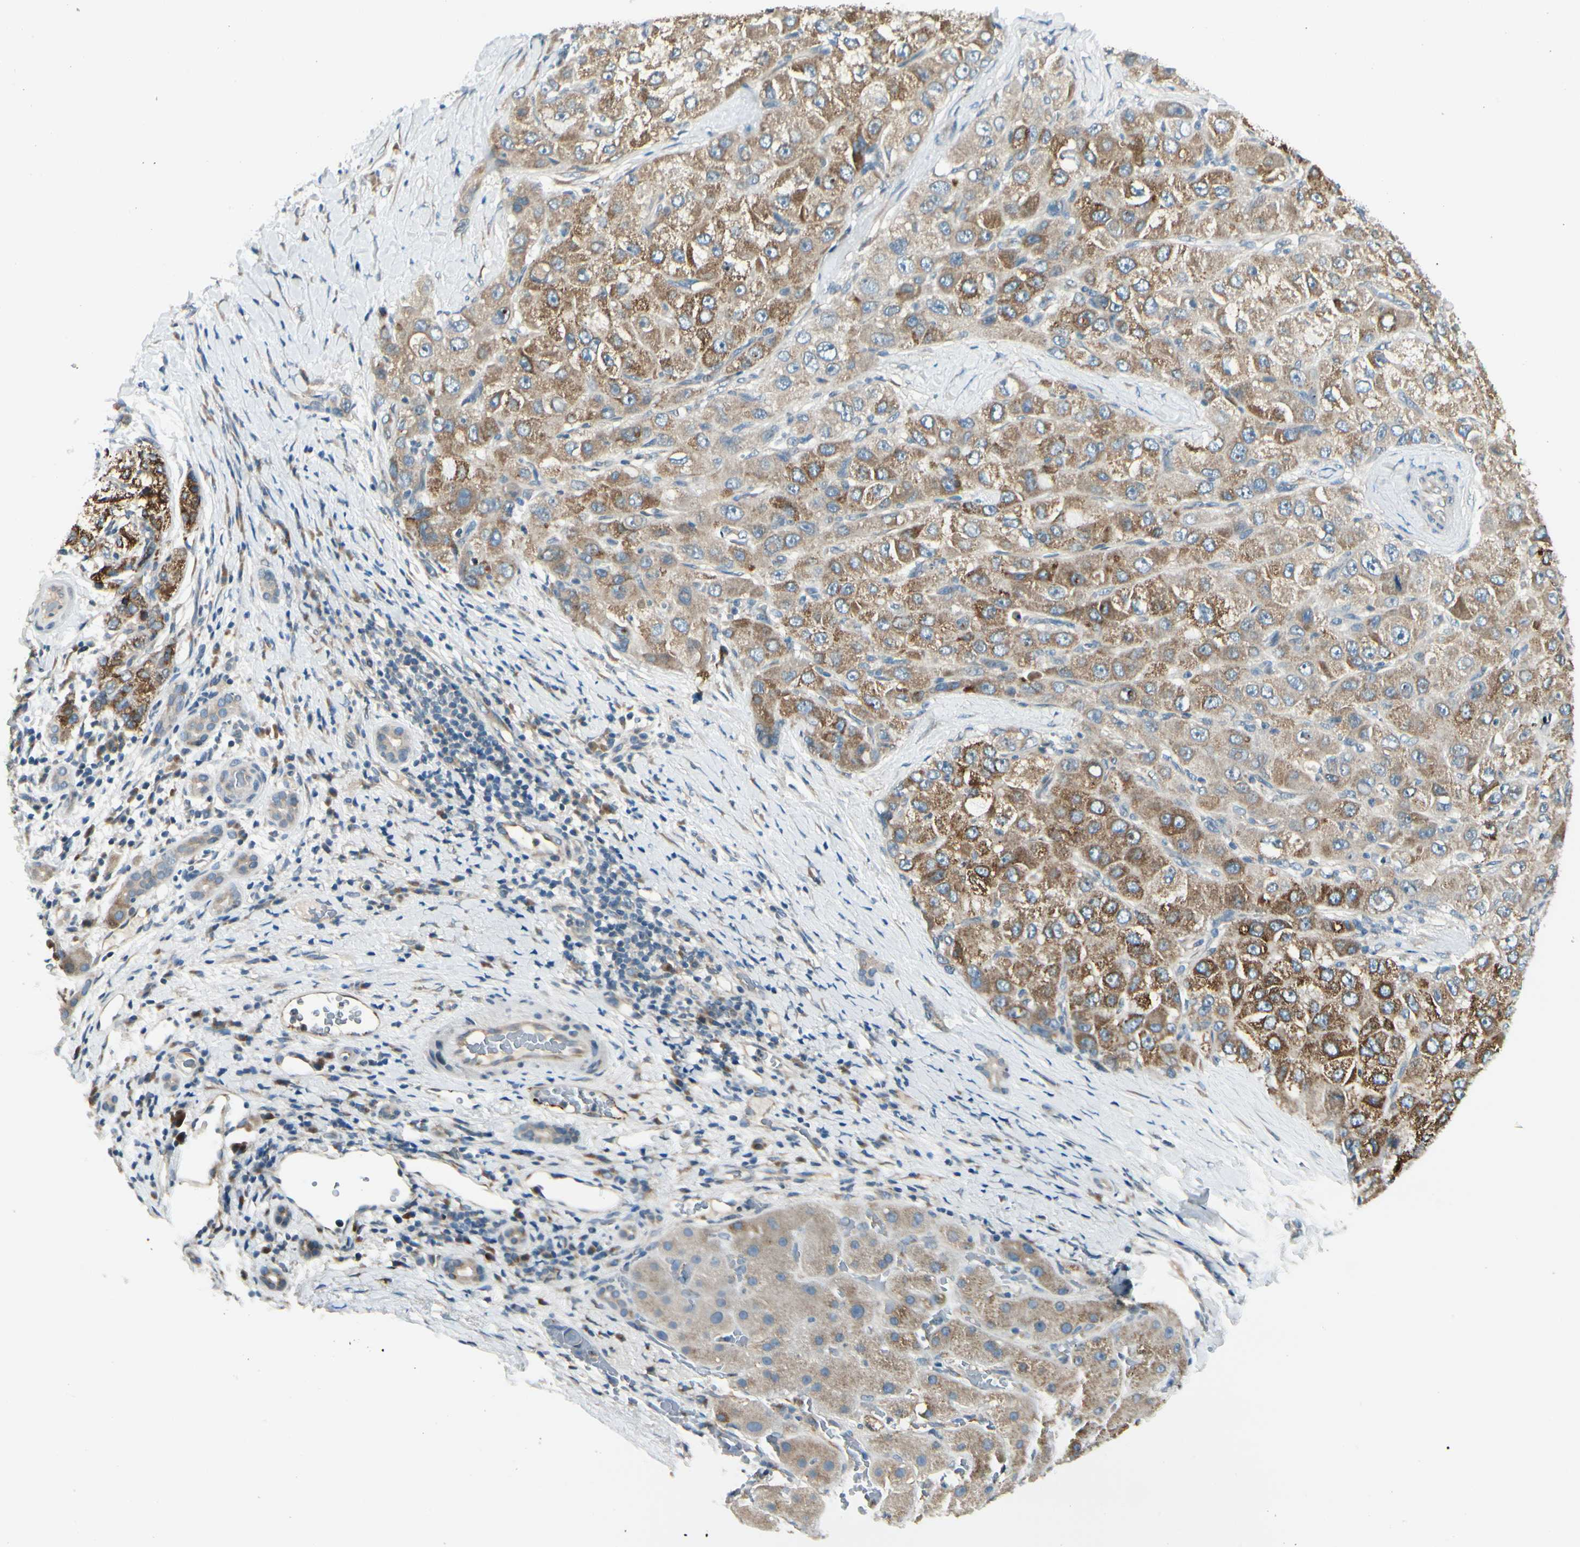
{"staining": {"intensity": "strong", "quantity": ">75%", "location": "cytoplasmic/membranous"}, "tissue": "liver cancer", "cell_type": "Tumor cells", "image_type": "cancer", "snomed": [{"axis": "morphology", "description": "Carcinoma, Hepatocellular, NOS"}, {"axis": "topography", "description": "Liver"}], "caption": "Brown immunohistochemical staining in human liver cancer exhibits strong cytoplasmic/membranous positivity in about >75% of tumor cells.", "gene": "BNIP1", "patient": {"sex": "male", "age": 80}}